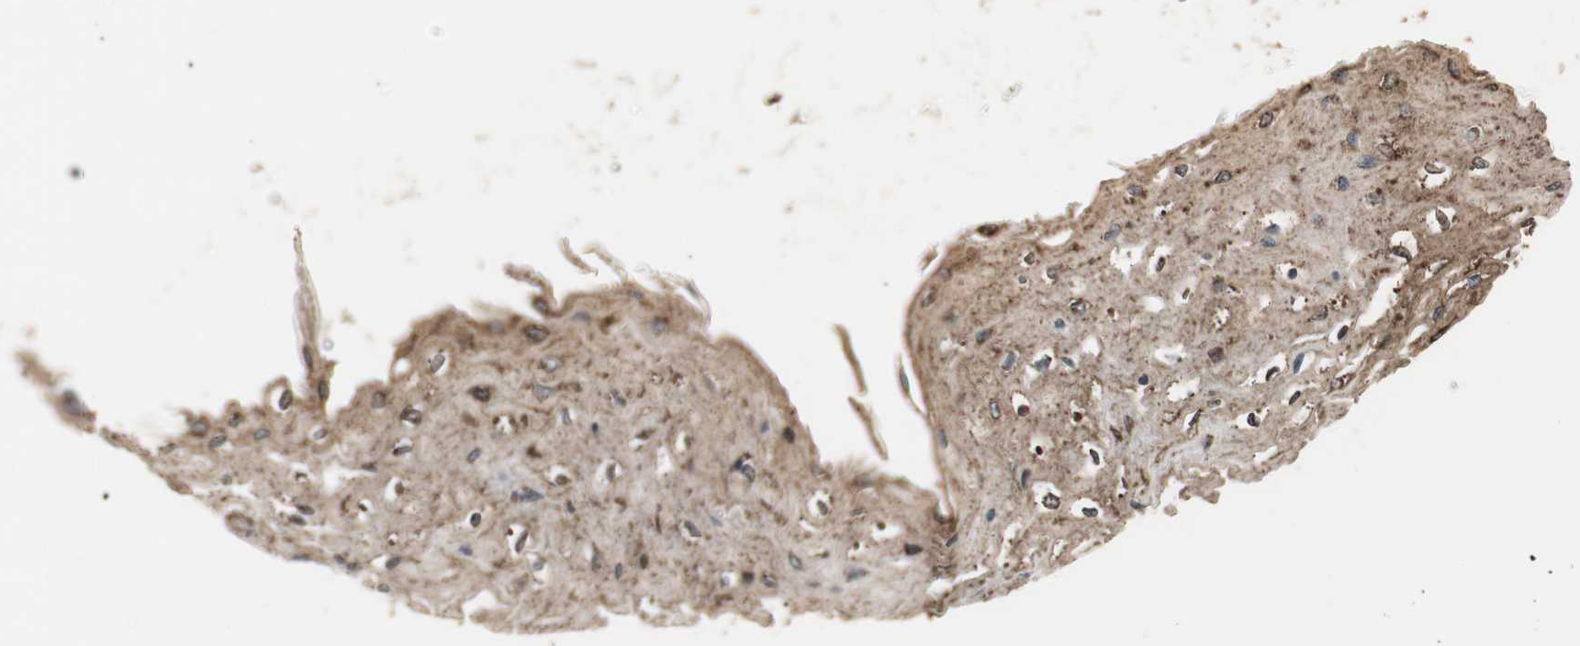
{"staining": {"intensity": "moderate", "quantity": ">75%", "location": "cytoplasmic/membranous,nuclear"}, "tissue": "esophagus", "cell_type": "Squamous epithelial cells", "image_type": "normal", "snomed": [{"axis": "morphology", "description": "Normal tissue, NOS"}, {"axis": "topography", "description": "Esophagus"}], "caption": "Immunohistochemical staining of benign human esophagus displays >75% levels of moderate cytoplasmic/membranous,nuclear protein expression in about >75% of squamous epithelial cells.", "gene": "H6PD", "patient": {"sex": "female", "age": 72}}